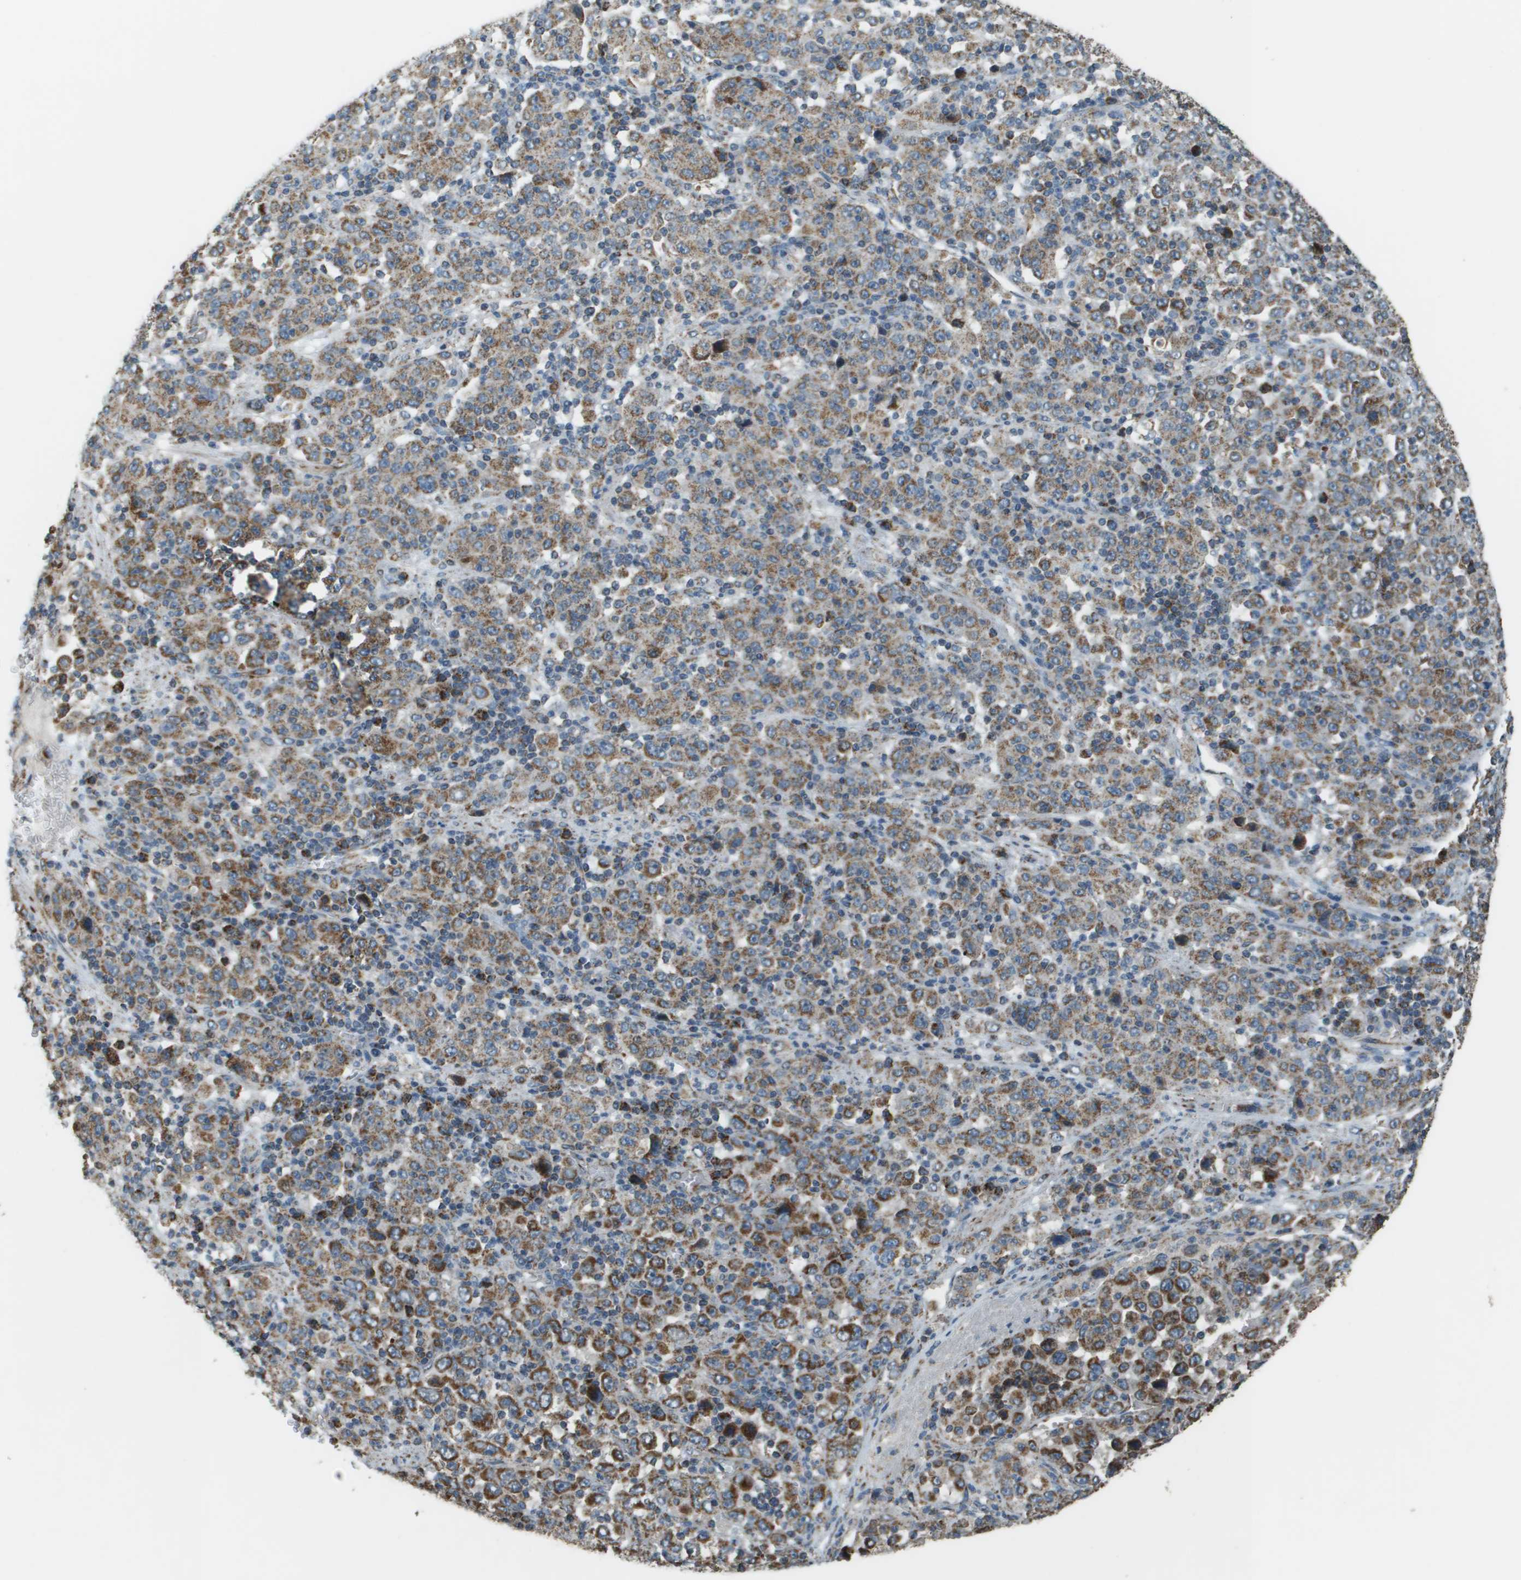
{"staining": {"intensity": "moderate", "quantity": ">75%", "location": "cytoplasmic/membranous"}, "tissue": "stomach cancer", "cell_type": "Tumor cells", "image_type": "cancer", "snomed": [{"axis": "morphology", "description": "Normal tissue, NOS"}, {"axis": "morphology", "description": "Adenocarcinoma, NOS"}, {"axis": "topography", "description": "Stomach, upper"}, {"axis": "topography", "description": "Stomach"}], "caption": "Immunohistochemistry (IHC) staining of stomach cancer (adenocarcinoma), which exhibits medium levels of moderate cytoplasmic/membranous staining in approximately >75% of tumor cells indicating moderate cytoplasmic/membranous protein expression. The staining was performed using DAB (brown) for protein detection and nuclei were counterstained in hematoxylin (blue).", "gene": "FH", "patient": {"sex": "male", "age": 59}}